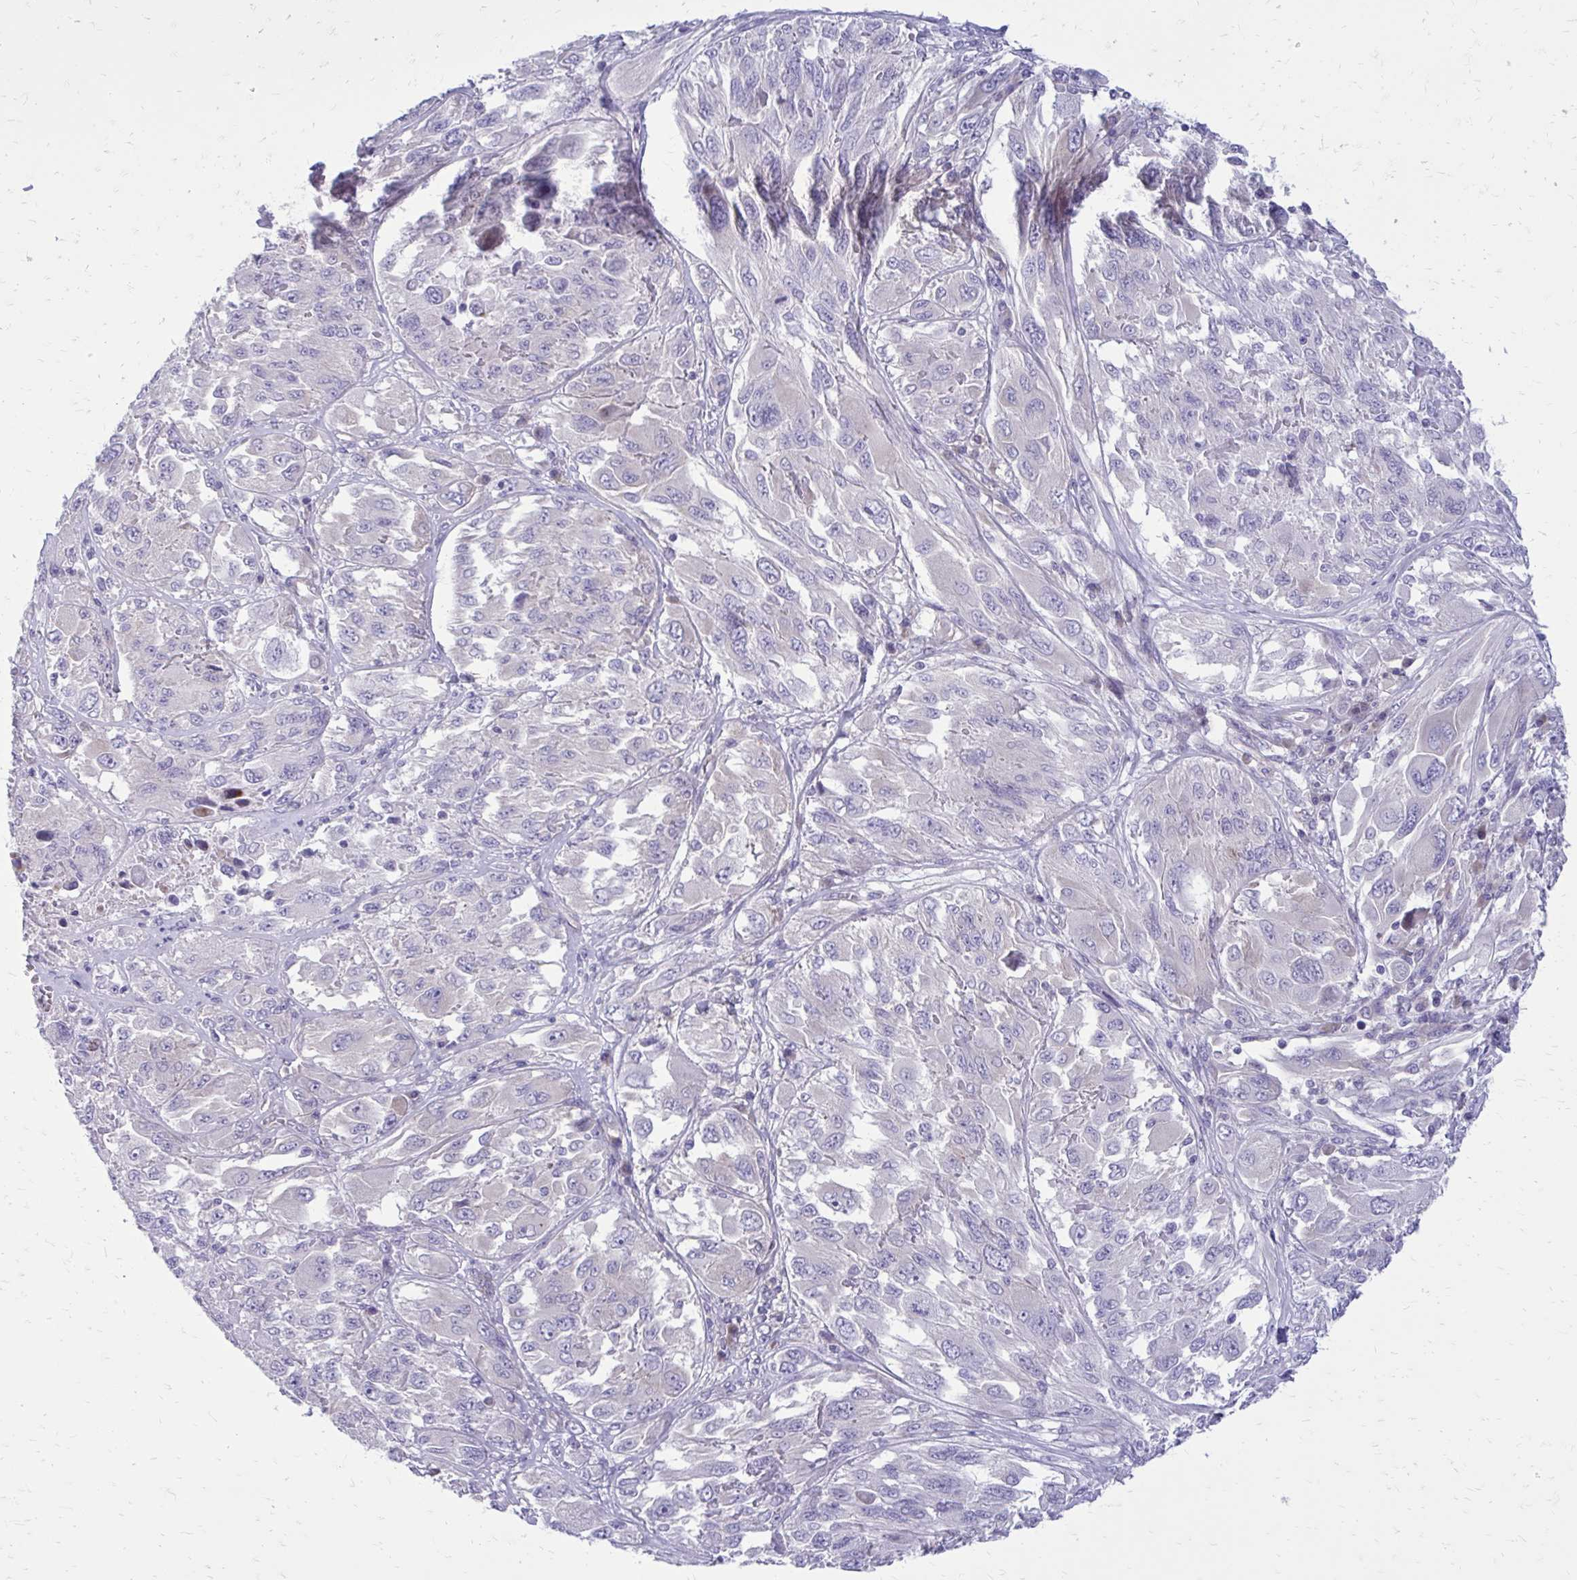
{"staining": {"intensity": "negative", "quantity": "none", "location": "none"}, "tissue": "melanoma", "cell_type": "Tumor cells", "image_type": "cancer", "snomed": [{"axis": "morphology", "description": "Malignant melanoma, NOS"}, {"axis": "topography", "description": "Skin"}], "caption": "Immunohistochemistry micrograph of human malignant melanoma stained for a protein (brown), which shows no staining in tumor cells.", "gene": "GIGYF2", "patient": {"sex": "female", "age": 91}}